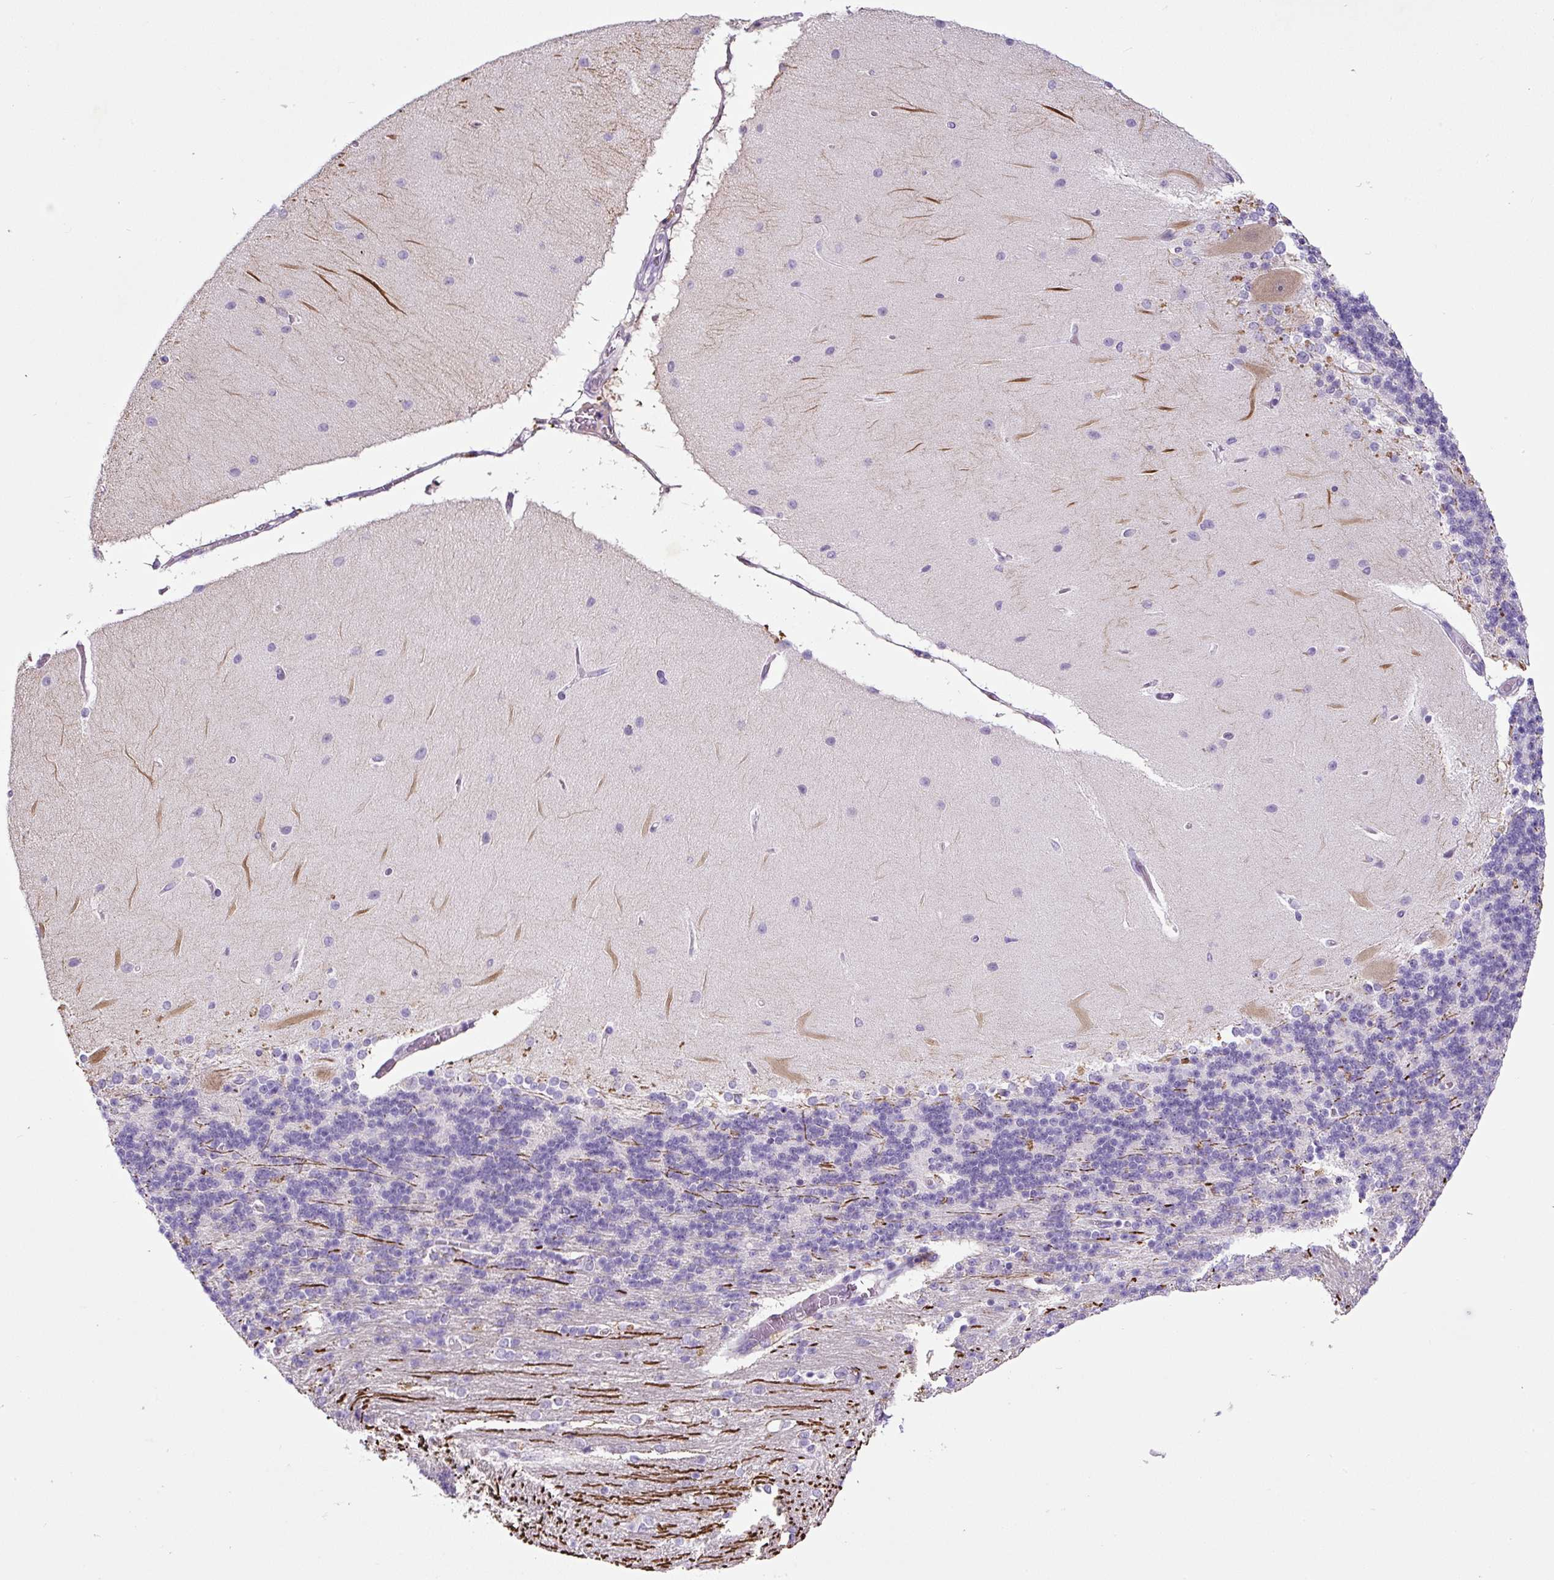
{"staining": {"intensity": "negative", "quantity": "none", "location": "none"}, "tissue": "cerebellum", "cell_type": "Cells in granular layer", "image_type": "normal", "snomed": [{"axis": "morphology", "description": "Normal tissue, NOS"}, {"axis": "topography", "description": "Cerebellum"}], "caption": "High power microscopy micrograph of an immunohistochemistry photomicrograph of unremarkable cerebellum, revealing no significant staining in cells in granular layer.", "gene": "SP8", "patient": {"sex": "female", "age": 54}}